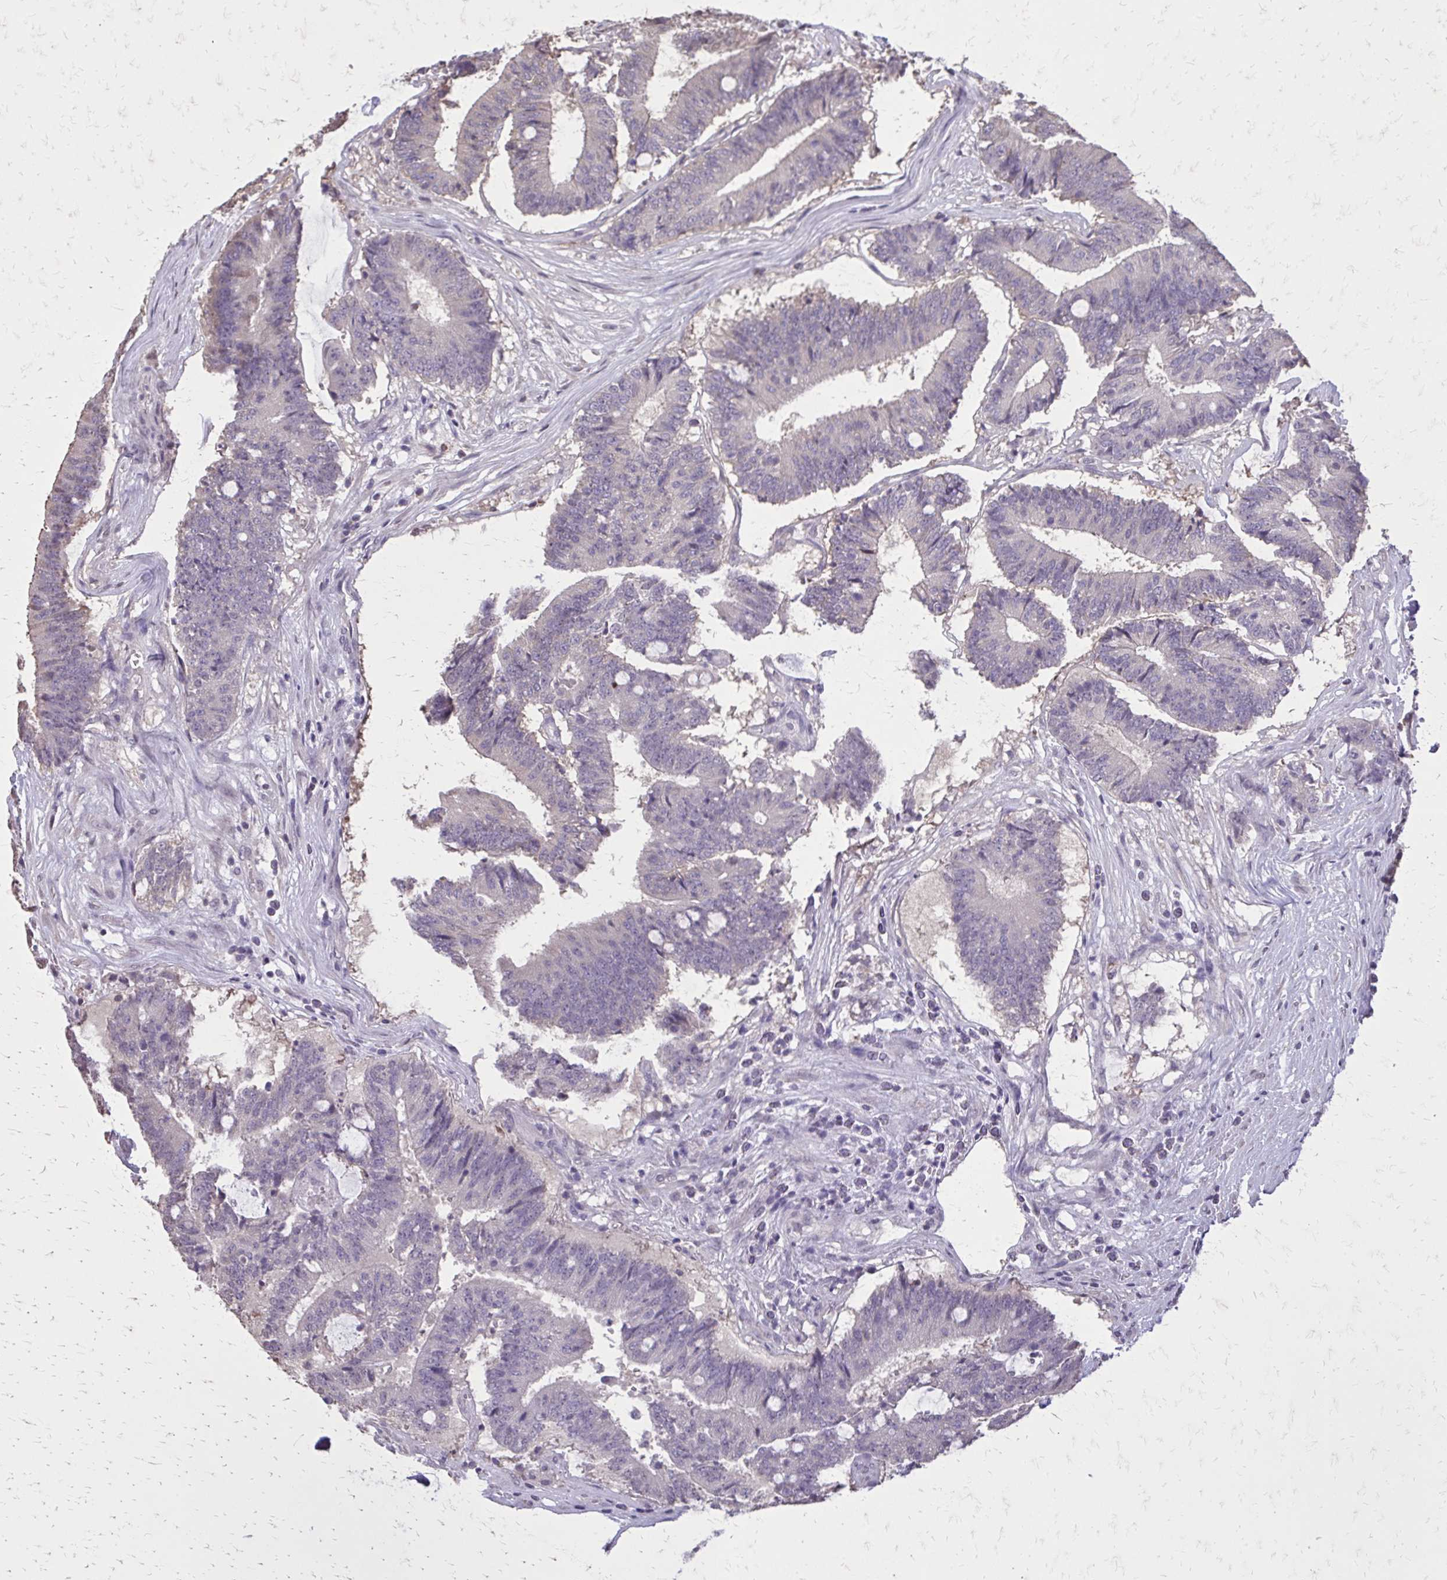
{"staining": {"intensity": "negative", "quantity": "none", "location": "none"}, "tissue": "colorectal cancer", "cell_type": "Tumor cells", "image_type": "cancer", "snomed": [{"axis": "morphology", "description": "Adenocarcinoma, NOS"}, {"axis": "topography", "description": "Colon"}], "caption": "This histopathology image is of colorectal cancer (adenocarcinoma) stained with immunohistochemistry to label a protein in brown with the nuclei are counter-stained blue. There is no staining in tumor cells.", "gene": "AKAP5", "patient": {"sex": "female", "age": 43}}